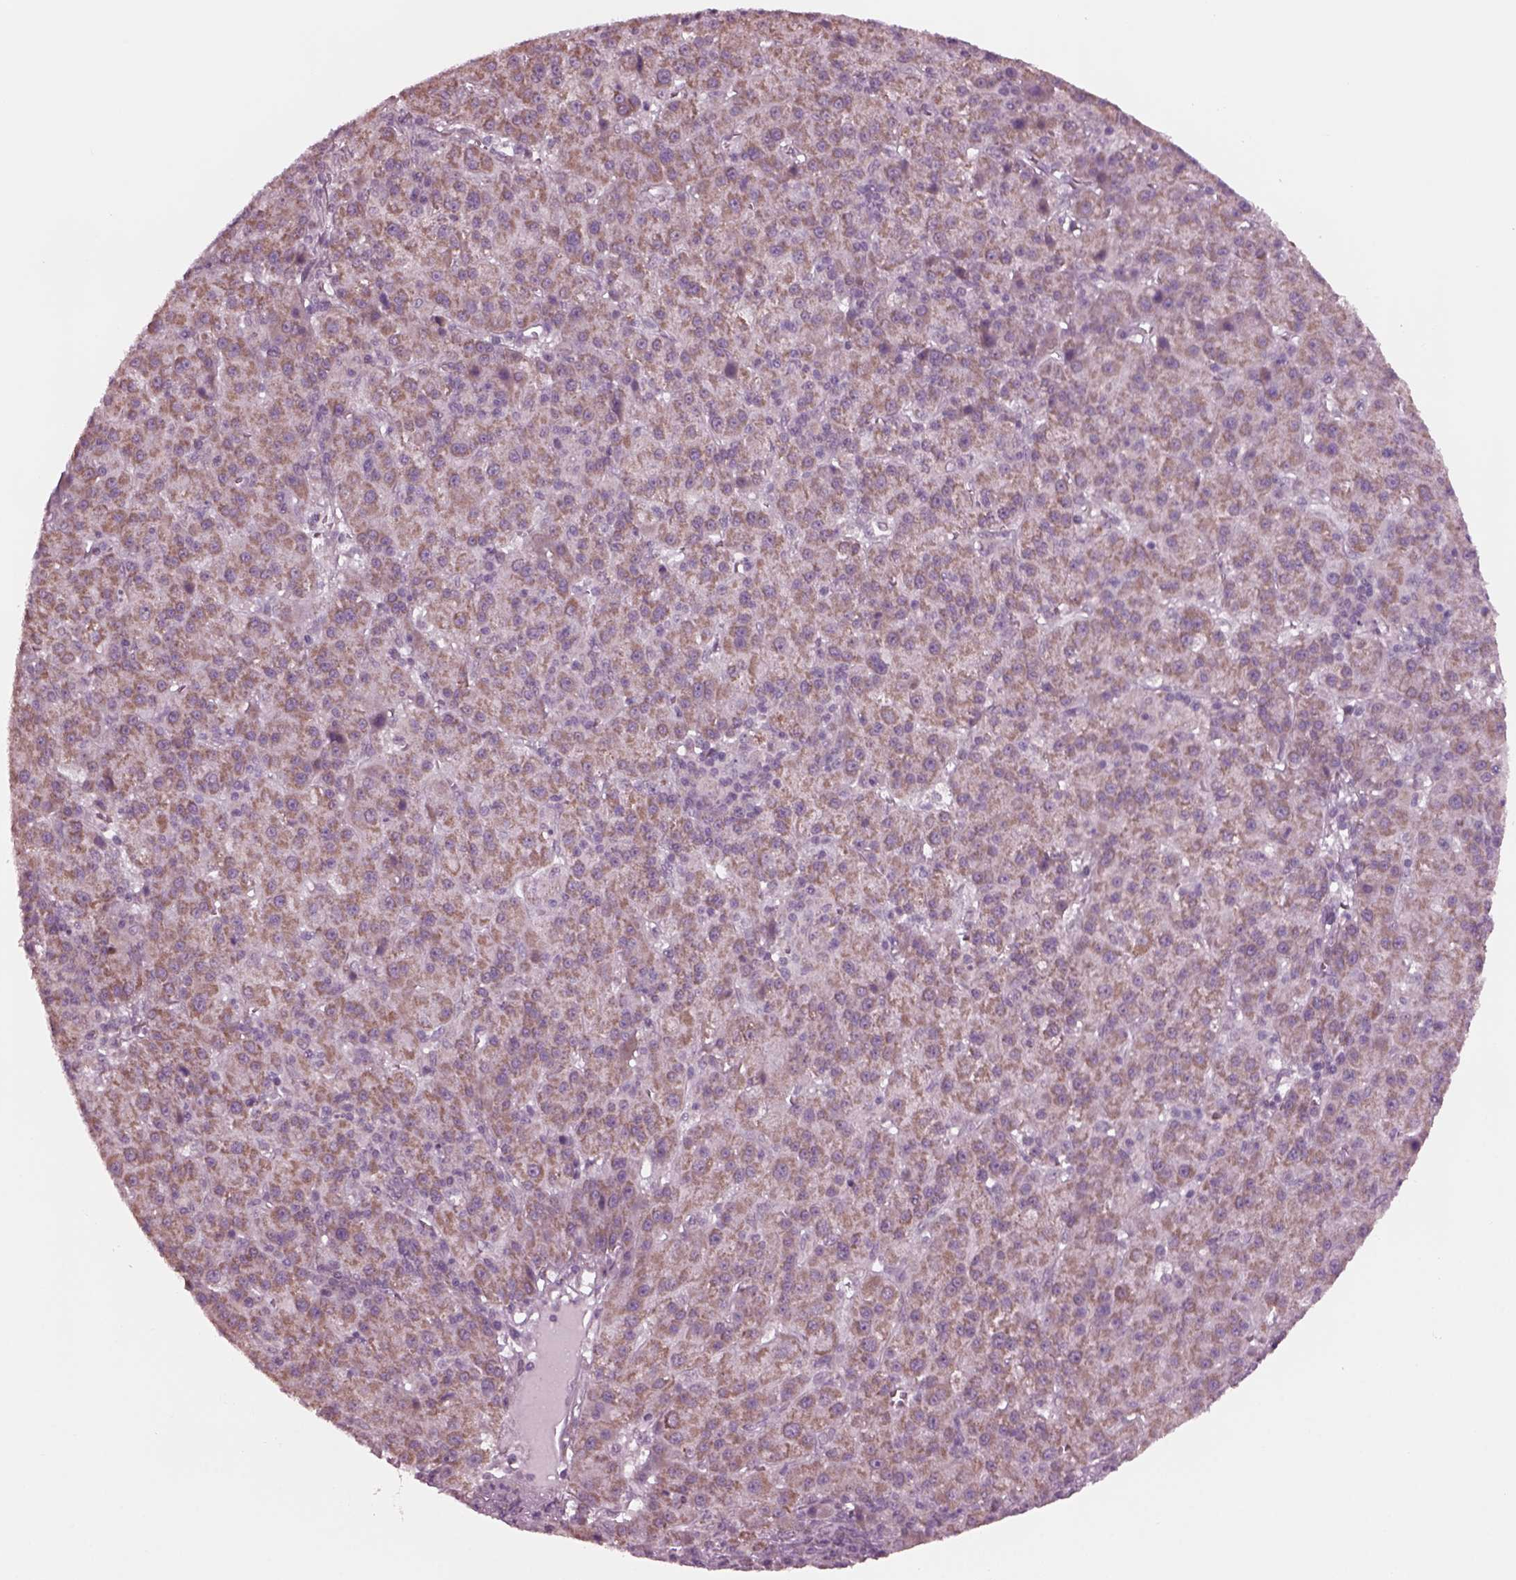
{"staining": {"intensity": "moderate", "quantity": "25%-75%", "location": "cytoplasmic/membranous"}, "tissue": "liver cancer", "cell_type": "Tumor cells", "image_type": "cancer", "snomed": [{"axis": "morphology", "description": "Carcinoma, Hepatocellular, NOS"}, {"axis": "topography", "description": "Liver"}], "caption": "Liver hepatocellular carcinoma tissue displays moderate cytoplasmic/membranous expression in approximately 25%-75% of tumor cells", "gene": "CELSR3", "patient": {"sex": "female", "age": 60}}